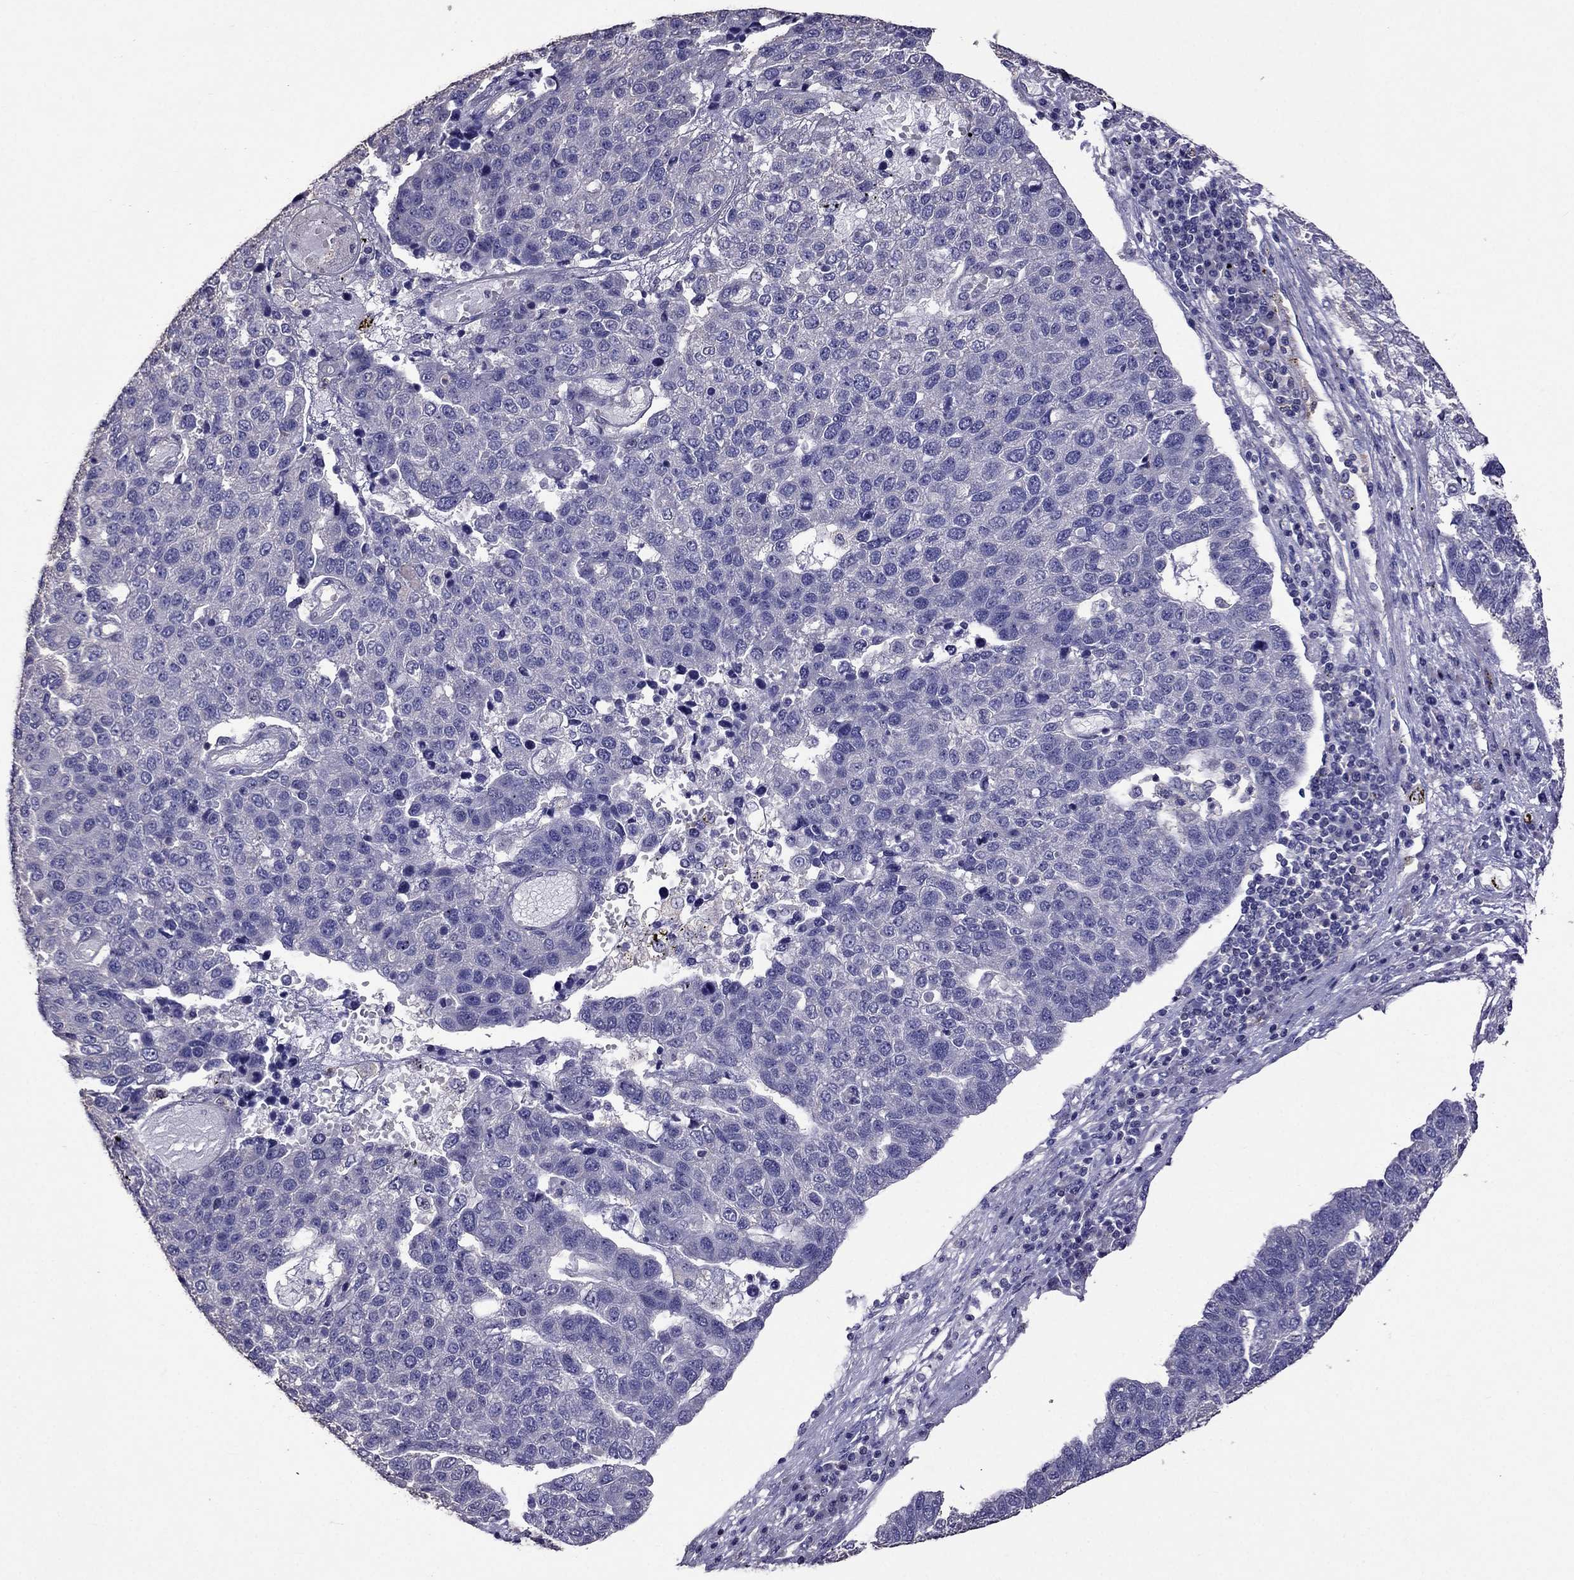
{"staining": {"intensity": "negative", "quantity": "none", "location": "none"}, "tissue": "pancreatic cancer", "cell_type": "Tumor cells", "image_type": "cancer", "snomed": [{"axis": "morphology", "description": "Adenocarcinoma, NOS"}, {"axis": "topography", "description": "Pancreas"}], "caption": "There is no significant staining in tumor cells of adenocarcinoma (pancreatic).", "gene": "NKX3-1", "patient": {"sex": "female", "age": 61}}